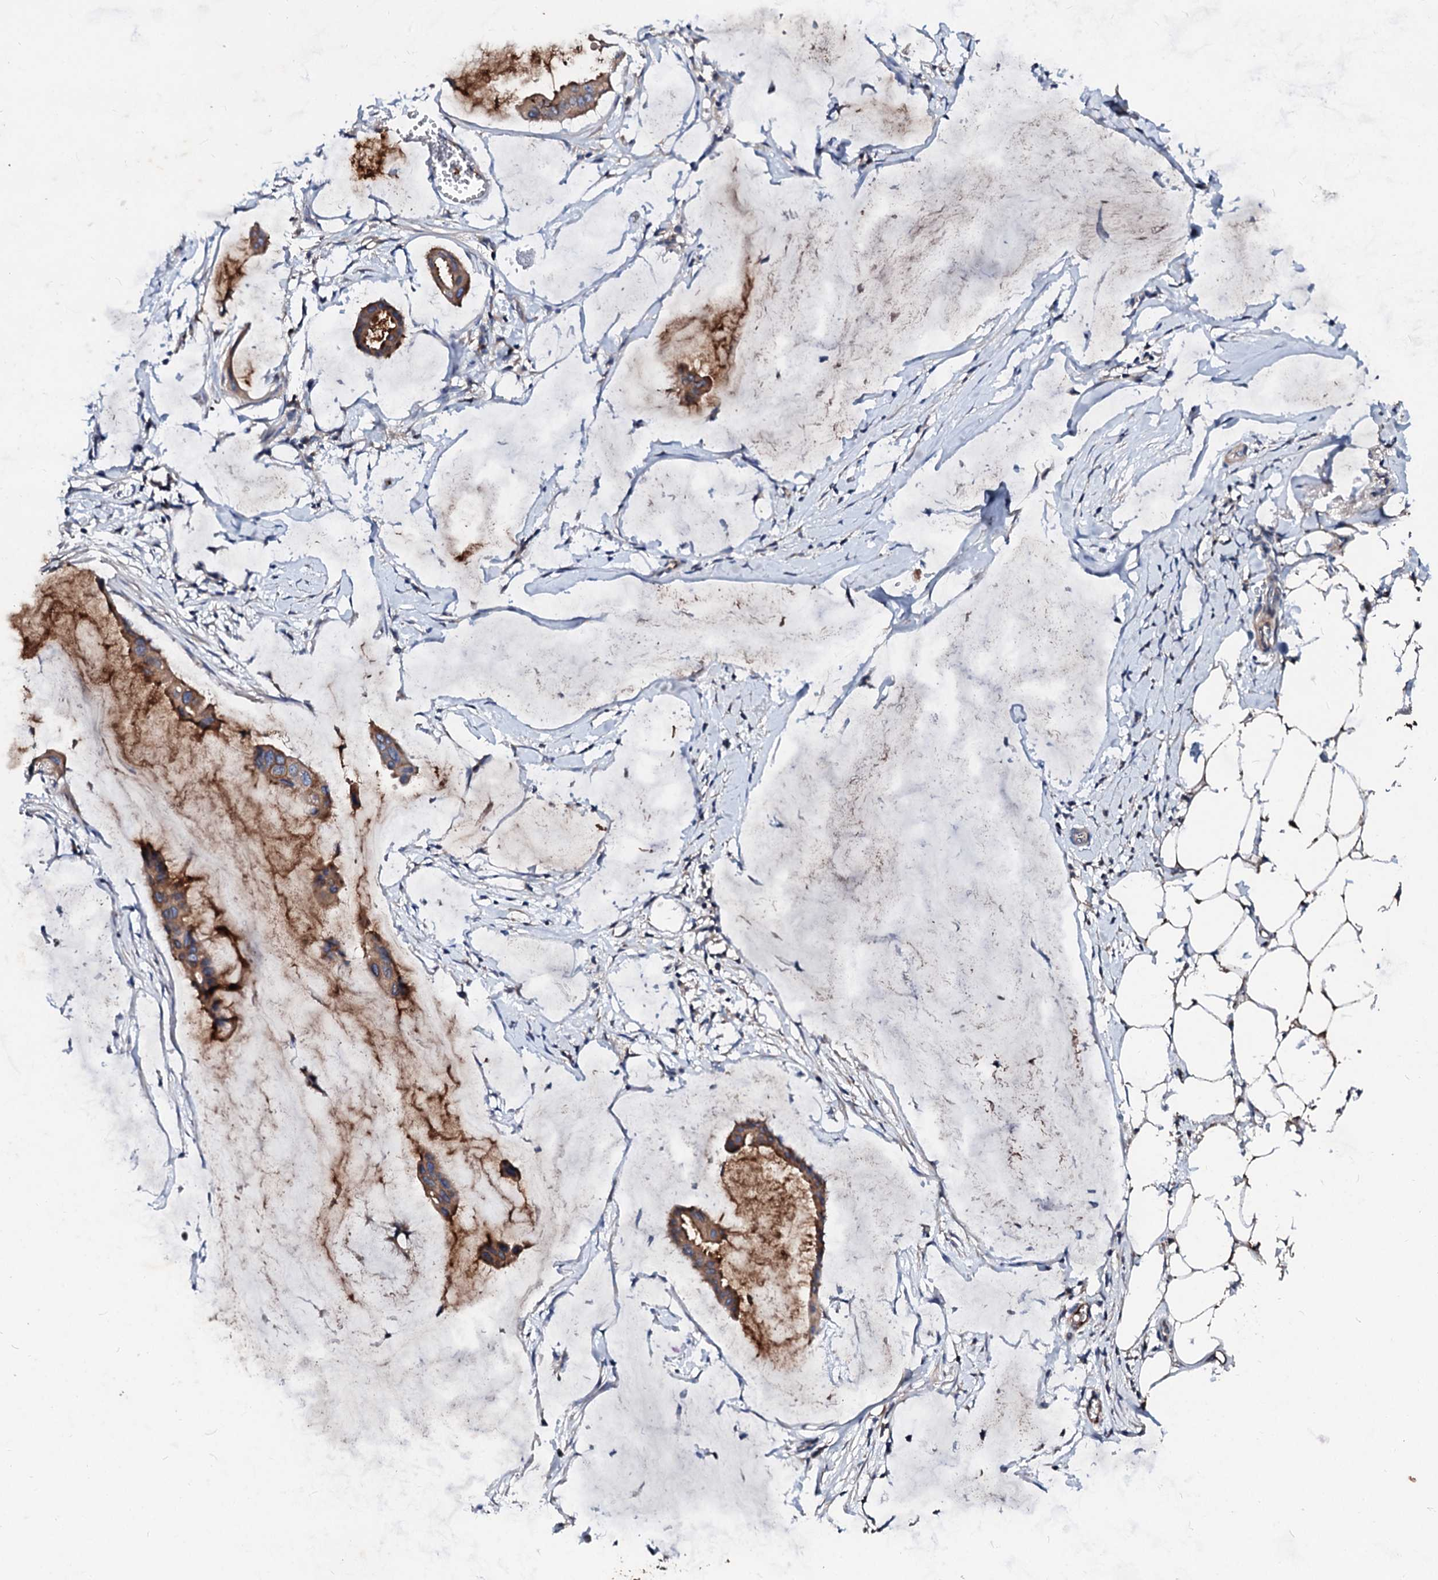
{"staining": {"intensity": "moderate", "quantity": ">75%", "location": "cytoplasmic/membranous"}, "tissue": "ovarian cancer", "cell_type": "Tumor cells", "image_type": "cancer", "snomed": [{"axis": "morphology", "description": "Cystadenocarcinoma, mucinous, NOS"}, {"axis": "topography", "description": "Ovary"}], "caption": "Immunohistochemistry (IHC) histopathology image of neoplastic tissue: ovarian mucinous cystadenocarcinoma stained using IHC demonstrates medium levels of moderate protein expression localized specifically in the cytoplasmic/membranous of tumor cells, appearing as a cytoplasmic/membranous brown color.", "gene": "FIBIN", "patient": {"sex": "female", "age": 73}}